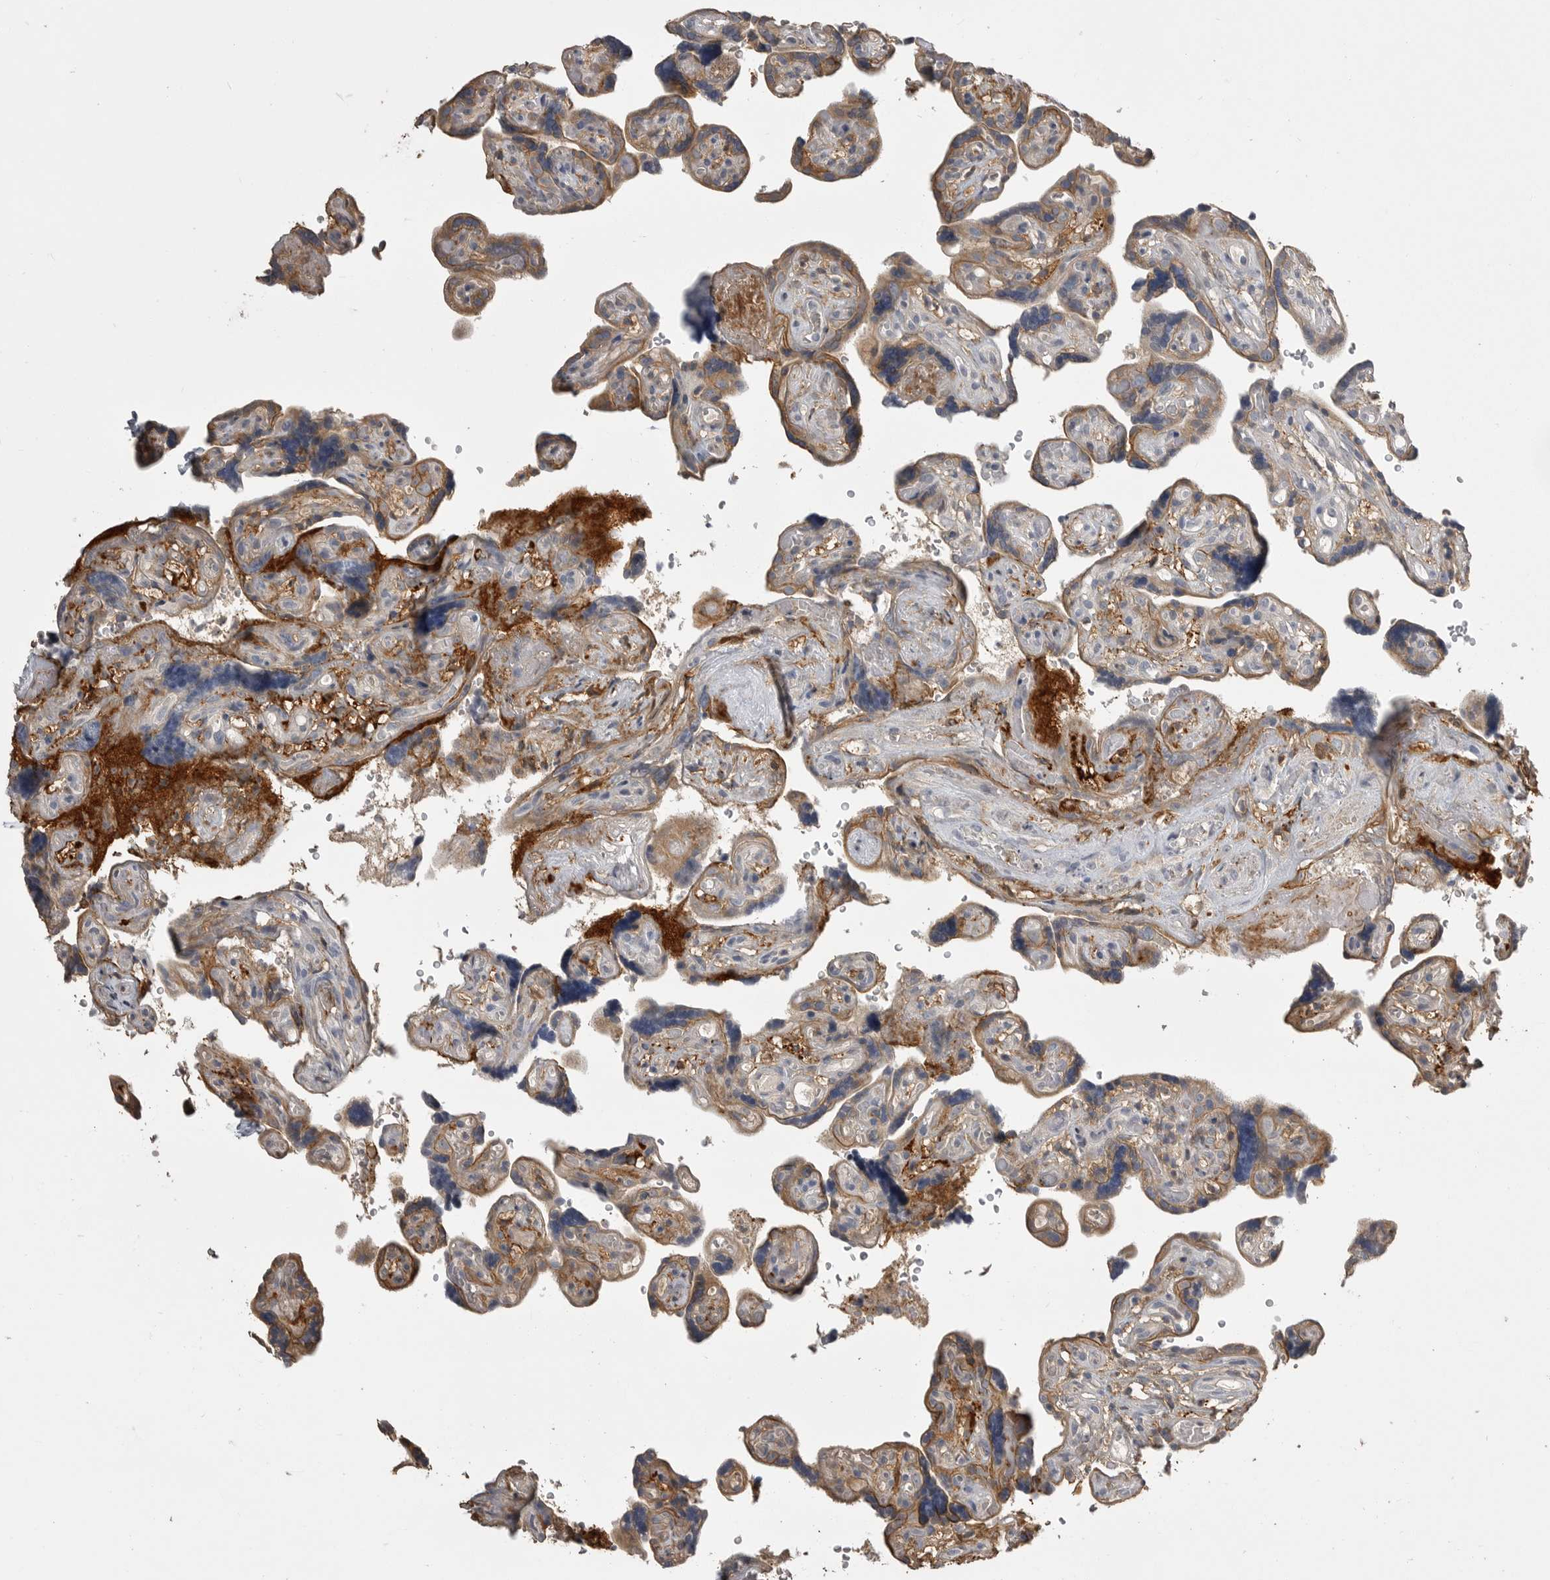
{"staining": {"intensity": "moderate", "quantity": ">75%", "location": "cytoplasmic/membranous"}, "tissue": "placenta", "cell_type": "Decidual cells", "image_type": "normal", "snomed": [{"axis": "morphology", "description": "Normal tissue, NOS"}, {"axis": "topography", "description": "Placenta"}], "caption": "About >75% of decidual cells in unremarkable human placenta demonstrate moderate cytoplasmic/membranous protein expression as visualized by brown immunohistochemical staining.", "gene": "CMTM6", "patient": {"sex": "female", "age": 30}}